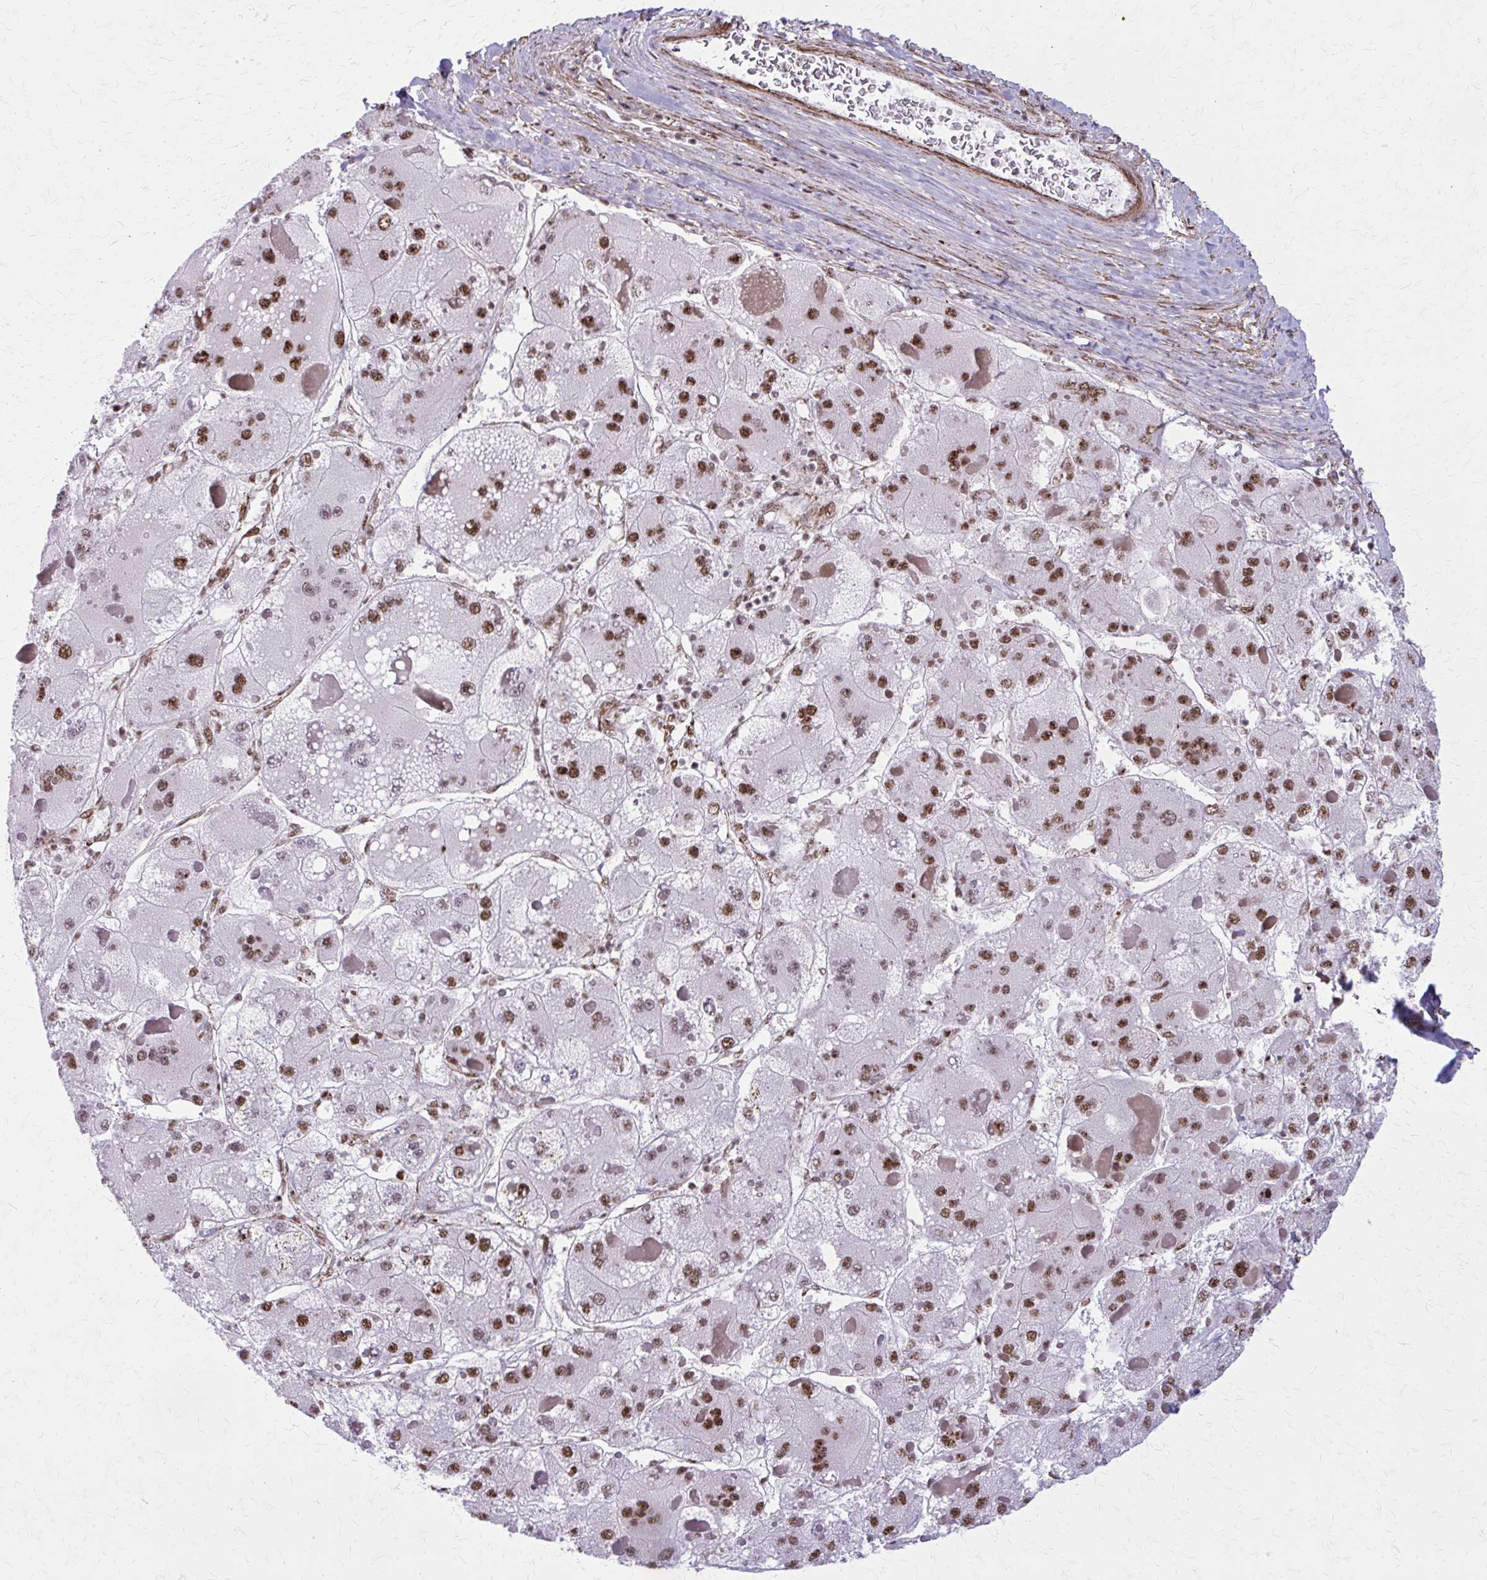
{"staining": {"intensity": "moderate", "quantity": ">75%", "location": "nuclear"}, "tissue": "liver cancer", "cell_type": "Tumor cells", "image_type": "cancer", "snomed": [{"axis": "morphology", "description": "Carcinoma, Hepatocellular, NOS"}, {"axis": "topography", "description": "Liver"}], "caption": "Approximately >75% of tumor cells in liver hepatocellular carcinoma display moderate nuclear protein expression as visualized by brown immunohistochemical staining.", "gene": "NRBF2", "patient": {"sex": "female", "age": 73}}